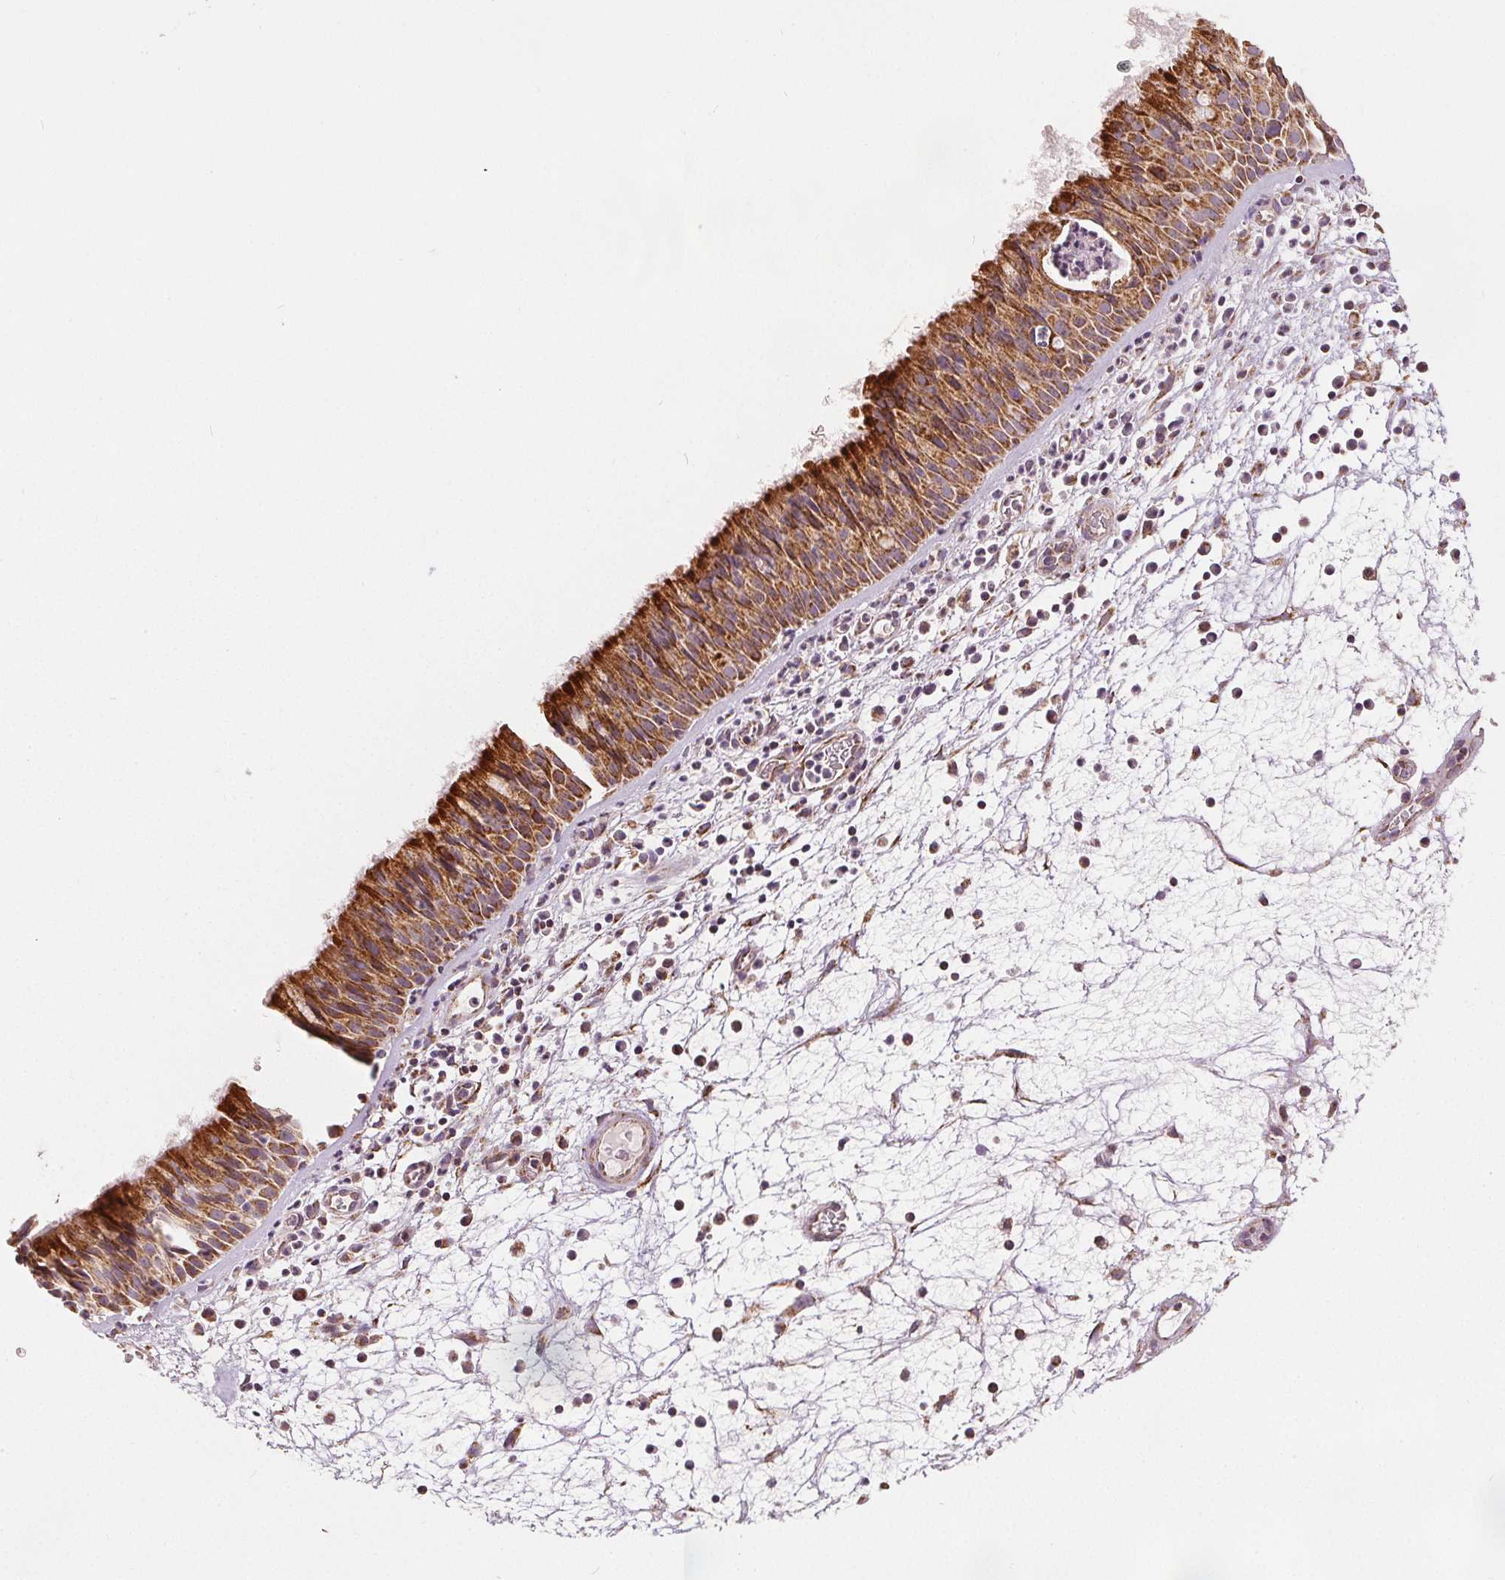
{"staining": {"intensity": "strong", "quantity": ">75%", "location": "cytoplasmic/membranous"}, "tissue": "nasopharynx", "cell_type": "Respiratory epithelial cells", "image_type": "normal", "snomed": [{"axis": "morphology", "description": "Normal tissue, NOS"}, {"axis": "topography", "description": "Nasopharynx"}], "caption": "Approximately >75% of respiratory epithelial cells in unremarkable human nasopharynx exhibit strong cytoplasmic/membranous protein expression as visualized by brown immunohistochemical staining.", "gene": "SDHB", "patient": {"sex": "male", "age": 67}}